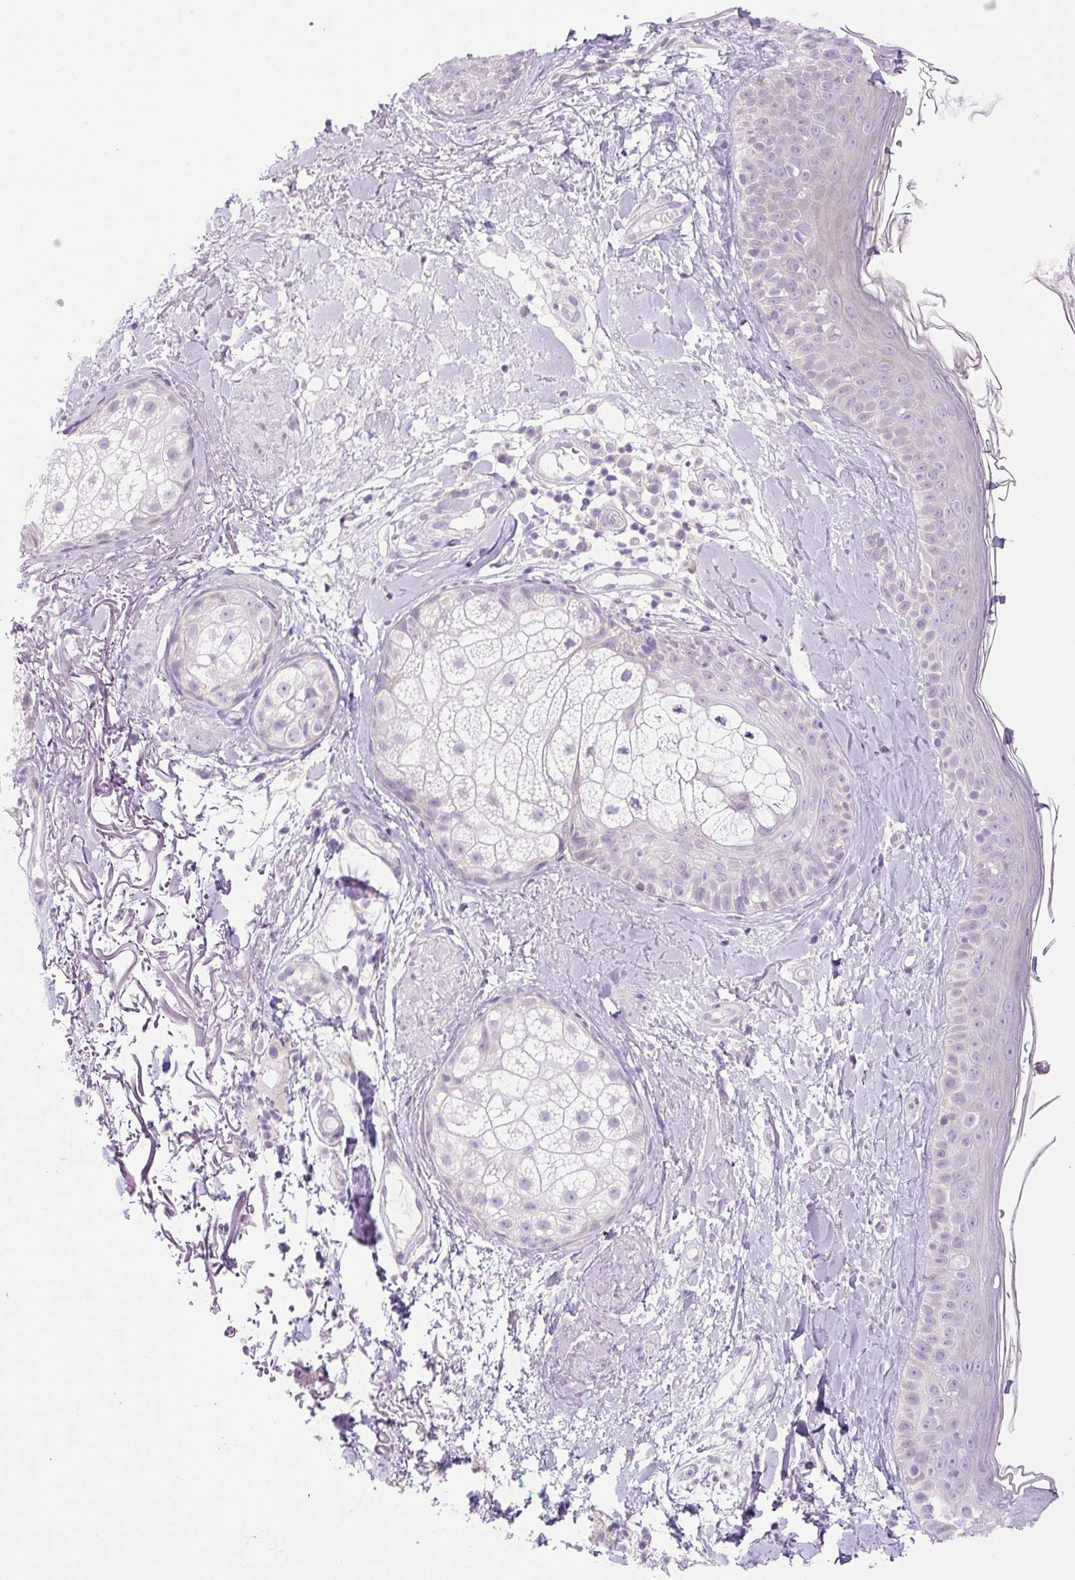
{"staining": {"intensity": "negative", "quantity": "none", "location": "none"}, "tissue": "skin", "cell_type": "Fibroblasts", "image_type": "normal", "snomed": [{"axis": "morphology", "description": "Normal tissue, NOS"}, {"axis": "topography", "description": "Skin"}], "caption": "Unremarkable skin was stained to show a protein in brown. There is no significant positivity in fibroblasts. The staining was performed using DAB to visualize the protein expression in brown, while the nuclei were stained in blue with hematoxylin (Magnification: 20x).", "gene": "PAPPA2", "patient": {"sex": "male", "age": 73}}